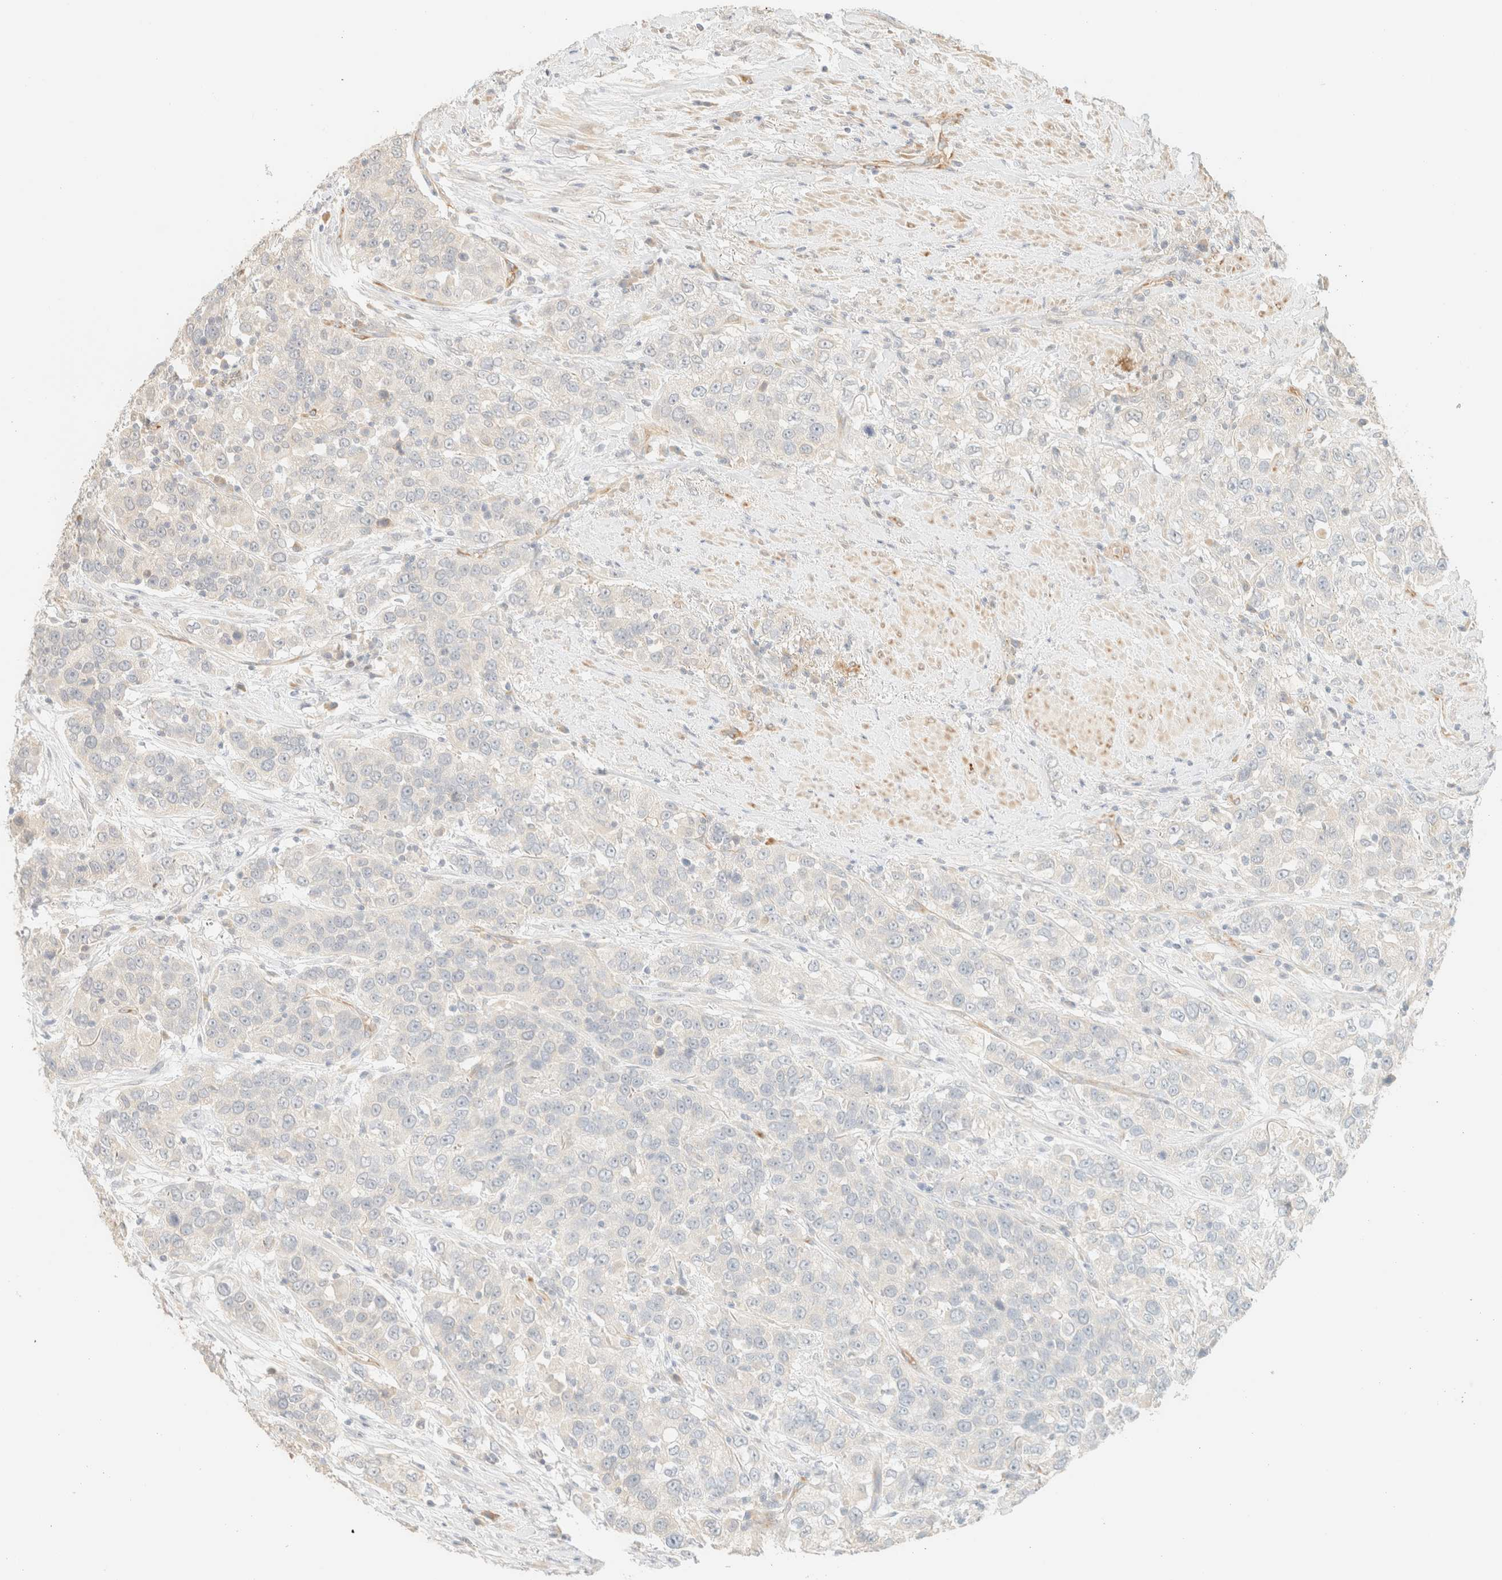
{"staining": {"intensity": "negative", "quantity": "none", "location": "none"}, "tissue": "urothelial cancer", "cell_type": "Tumor cells", "image_type": "cancer", "snomed": [{"axis": "morphology", "description": "Urothelial carcinoma, High grade"}, {"axis": "topography", "description": "Urinary bladder"}], "caption": "Histopathology image shows no protein staining in tumor cells of high-grade urothelial carcinoma tissue. (Stains: DAB (3,3'-diaminobenzidine) immunohistochemistry with hematoxylin counter stain, Microscopy: brightfield microscopy at high magnification).", "gene": "SPARCL1", "patient": {"sex": "female", "age": 80}}